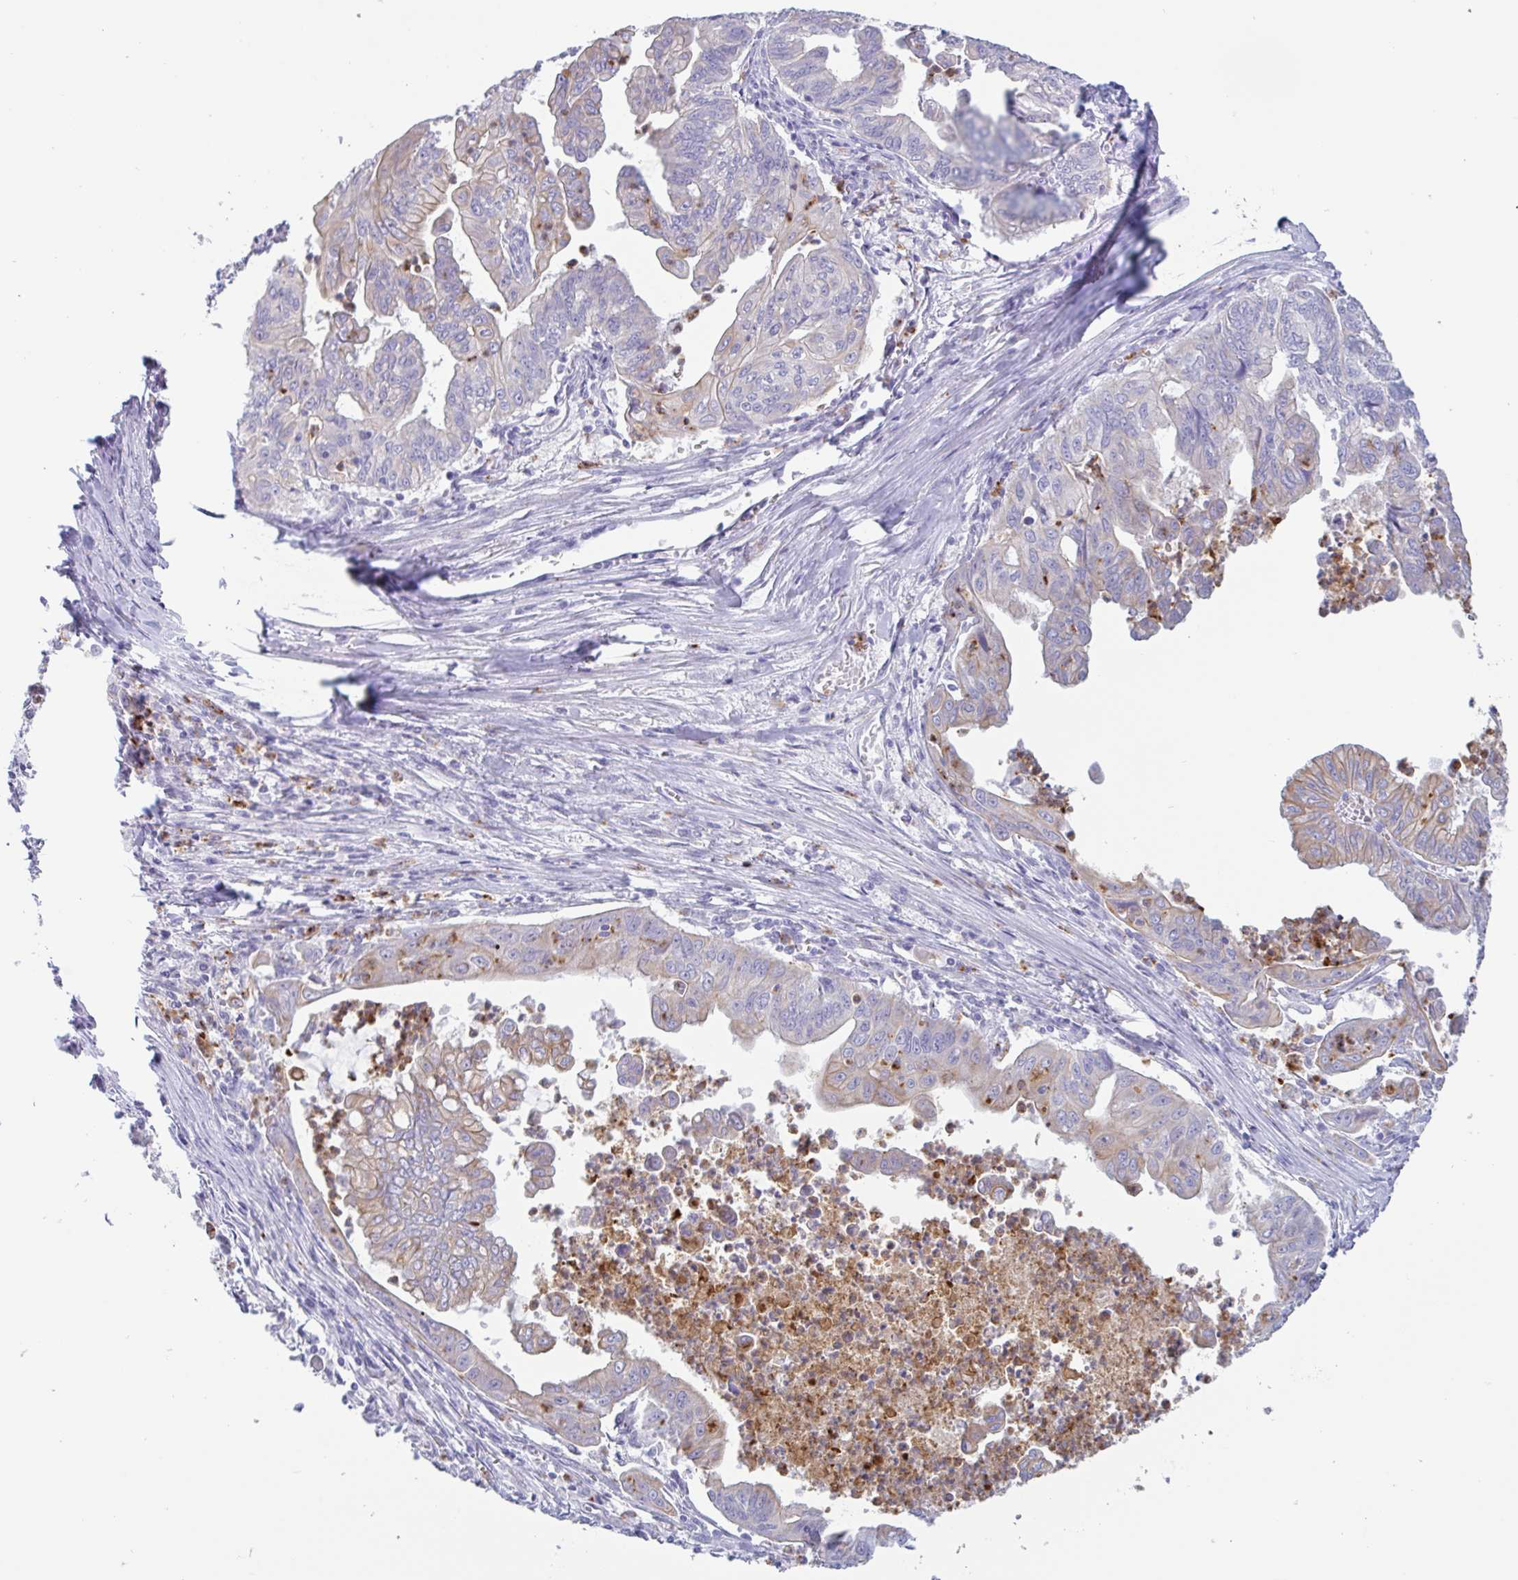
{"staining": {"intensity": "moderate", "quantity": "<25%", "location": "cytoplasmic/membranous"}, "tissue": "stomach cancer", "cell_type": "Tumor cells", "image_type": "cancer", "snomed": [{"axis": "morphology", "description": "Adenocarcinoma, NOS"}, {"axis": "topography", "description": "Stomach, upper"}], "caption": "Moderate cytoplasmic/membranous protein expression is identified in approximately <25% of tumor cells in adenocarcinoma (stomach).", "gene": "DTWD2", "patient": {"sex": "male", "age": 80}}